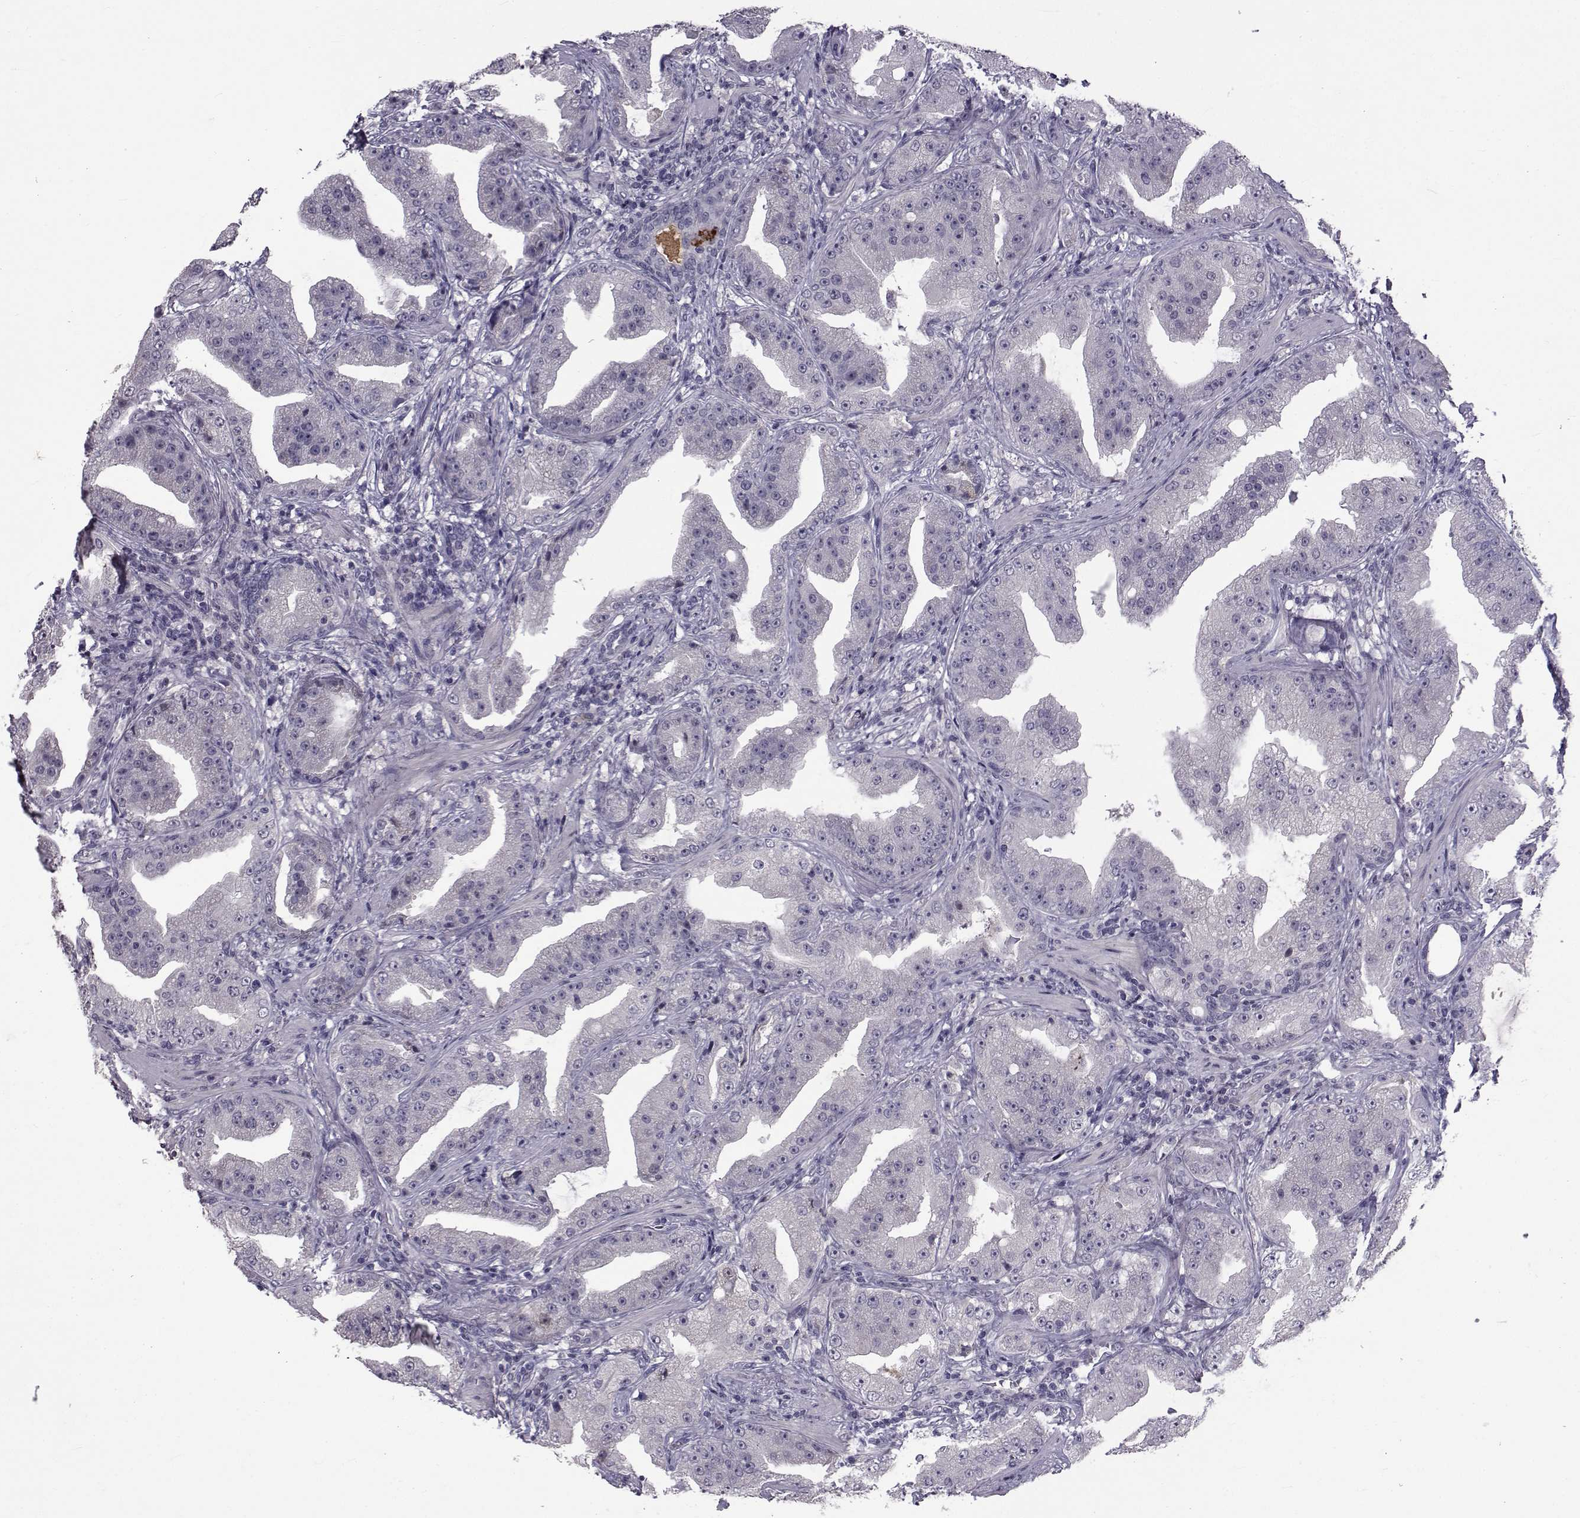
{"staining": {"intensity": "negative", "quantity": "none", "location": "none"}, "tissue": "prostate cancer", "cell_type": "Tumor cells", "image_type": "cancer", "snomed": [{"axis": "morphology", "description": "Adenocarcinoma, Low grade"}, {"axis": "topography", "description": "Prostate"}], "caption": "A micrograph of human low-grade adenocarcinoma (prostate) is negative for staining in tumor cells.", "gene": "TNFRSF11B", "patient": {"sex": "male", "age": 62}}